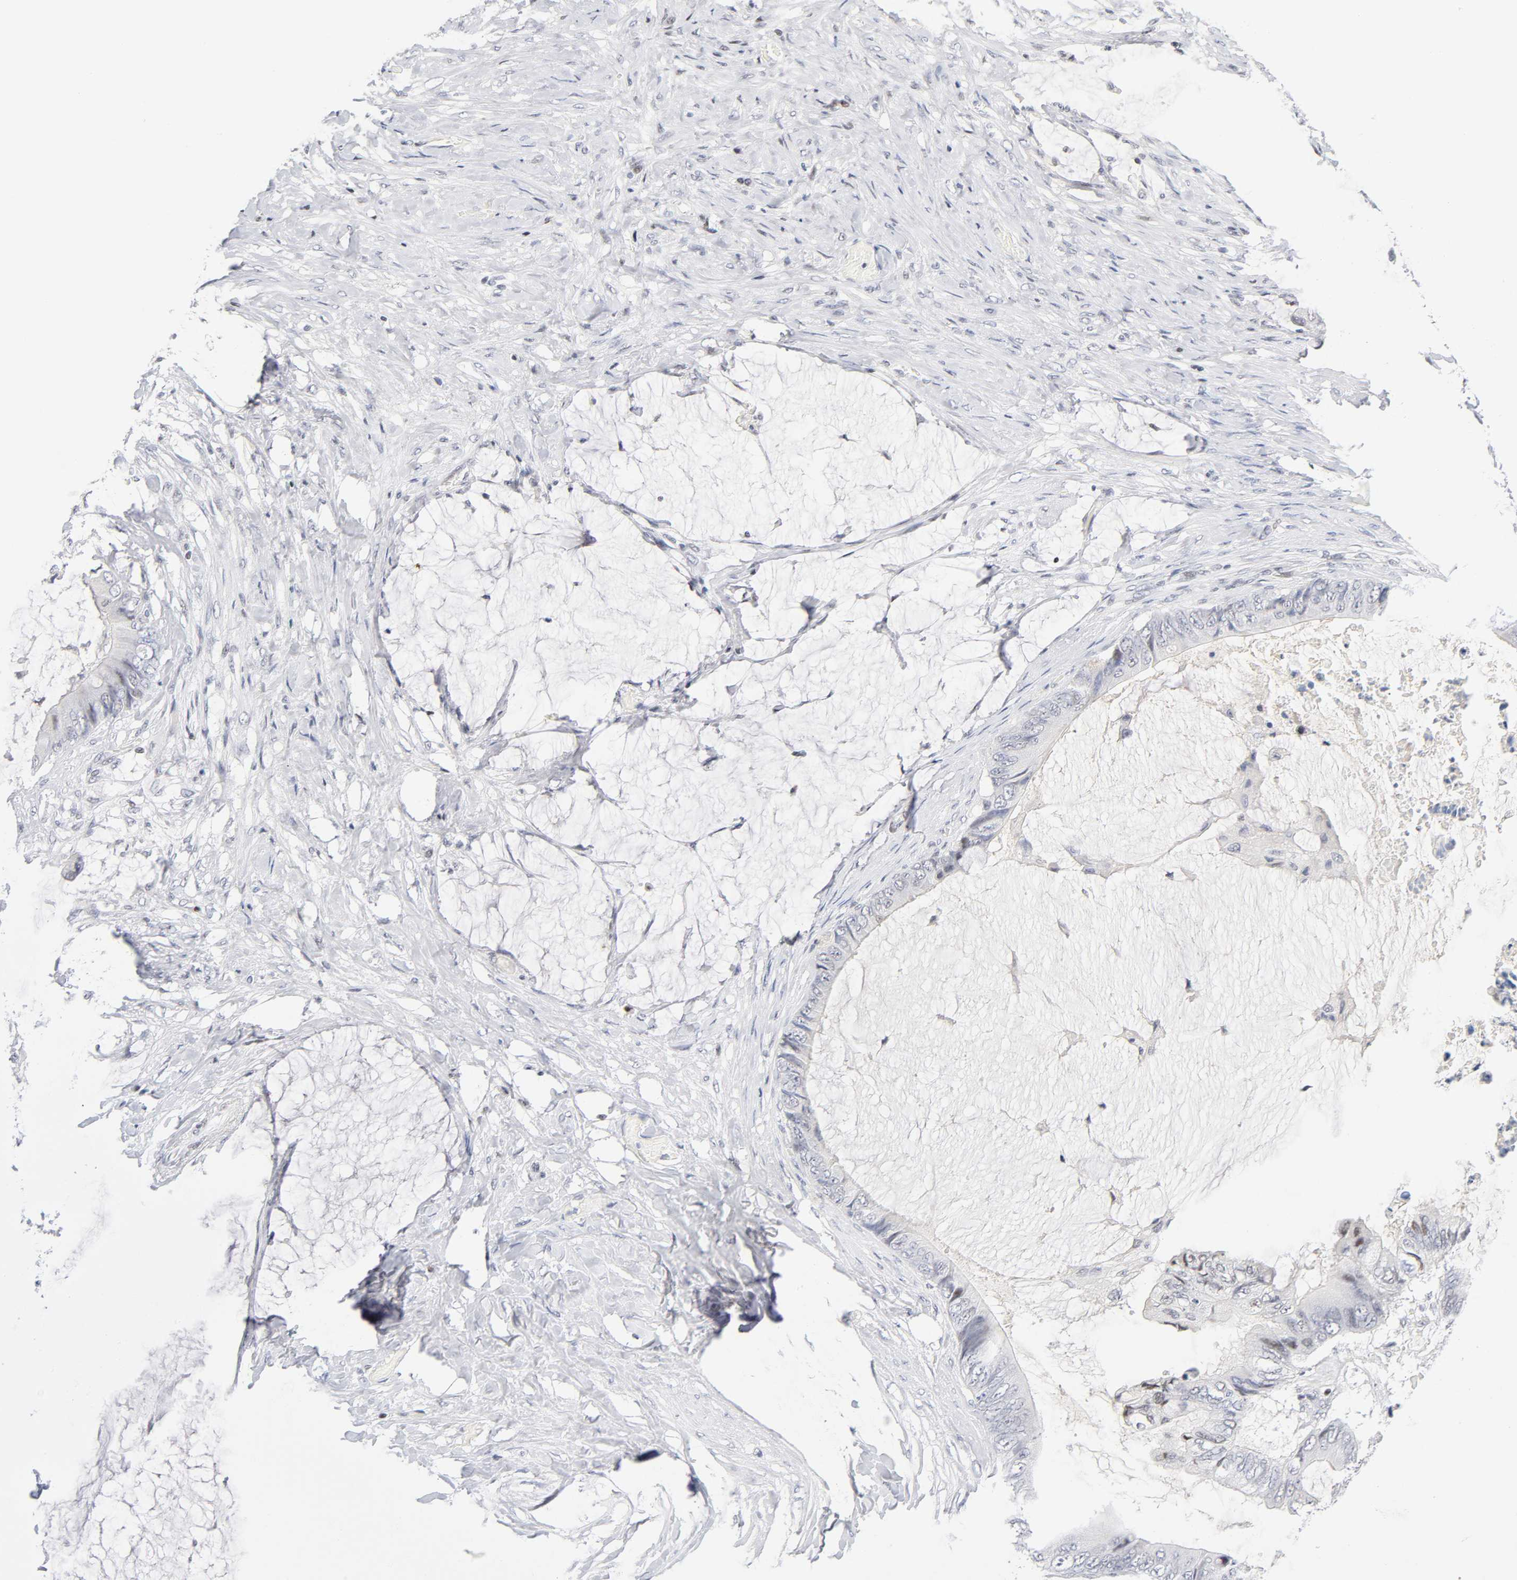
{"staining": {"intensity": "negative", "quantity": "none", "location": "none"}, "tissue": "colorectal cancer", "cell_type": "Tumor cells", "image_type": "cancer", "snomed": [{"axis": "morphology", "description": "Normal tissue, NOS"}, {"axis": "morphology", "description": "Adenocarcinoma, NOS"}, {"axis": "topography", "description": "Rectum"}, {"axis": "topography", "description": "Peripheral nerve tissue"}], "caption": "The image demonstrates no staining of tumor cells in colorectal adenocarcinoma.", "gene": "SP3", "patient": {"sex": "female", "age": 77}}